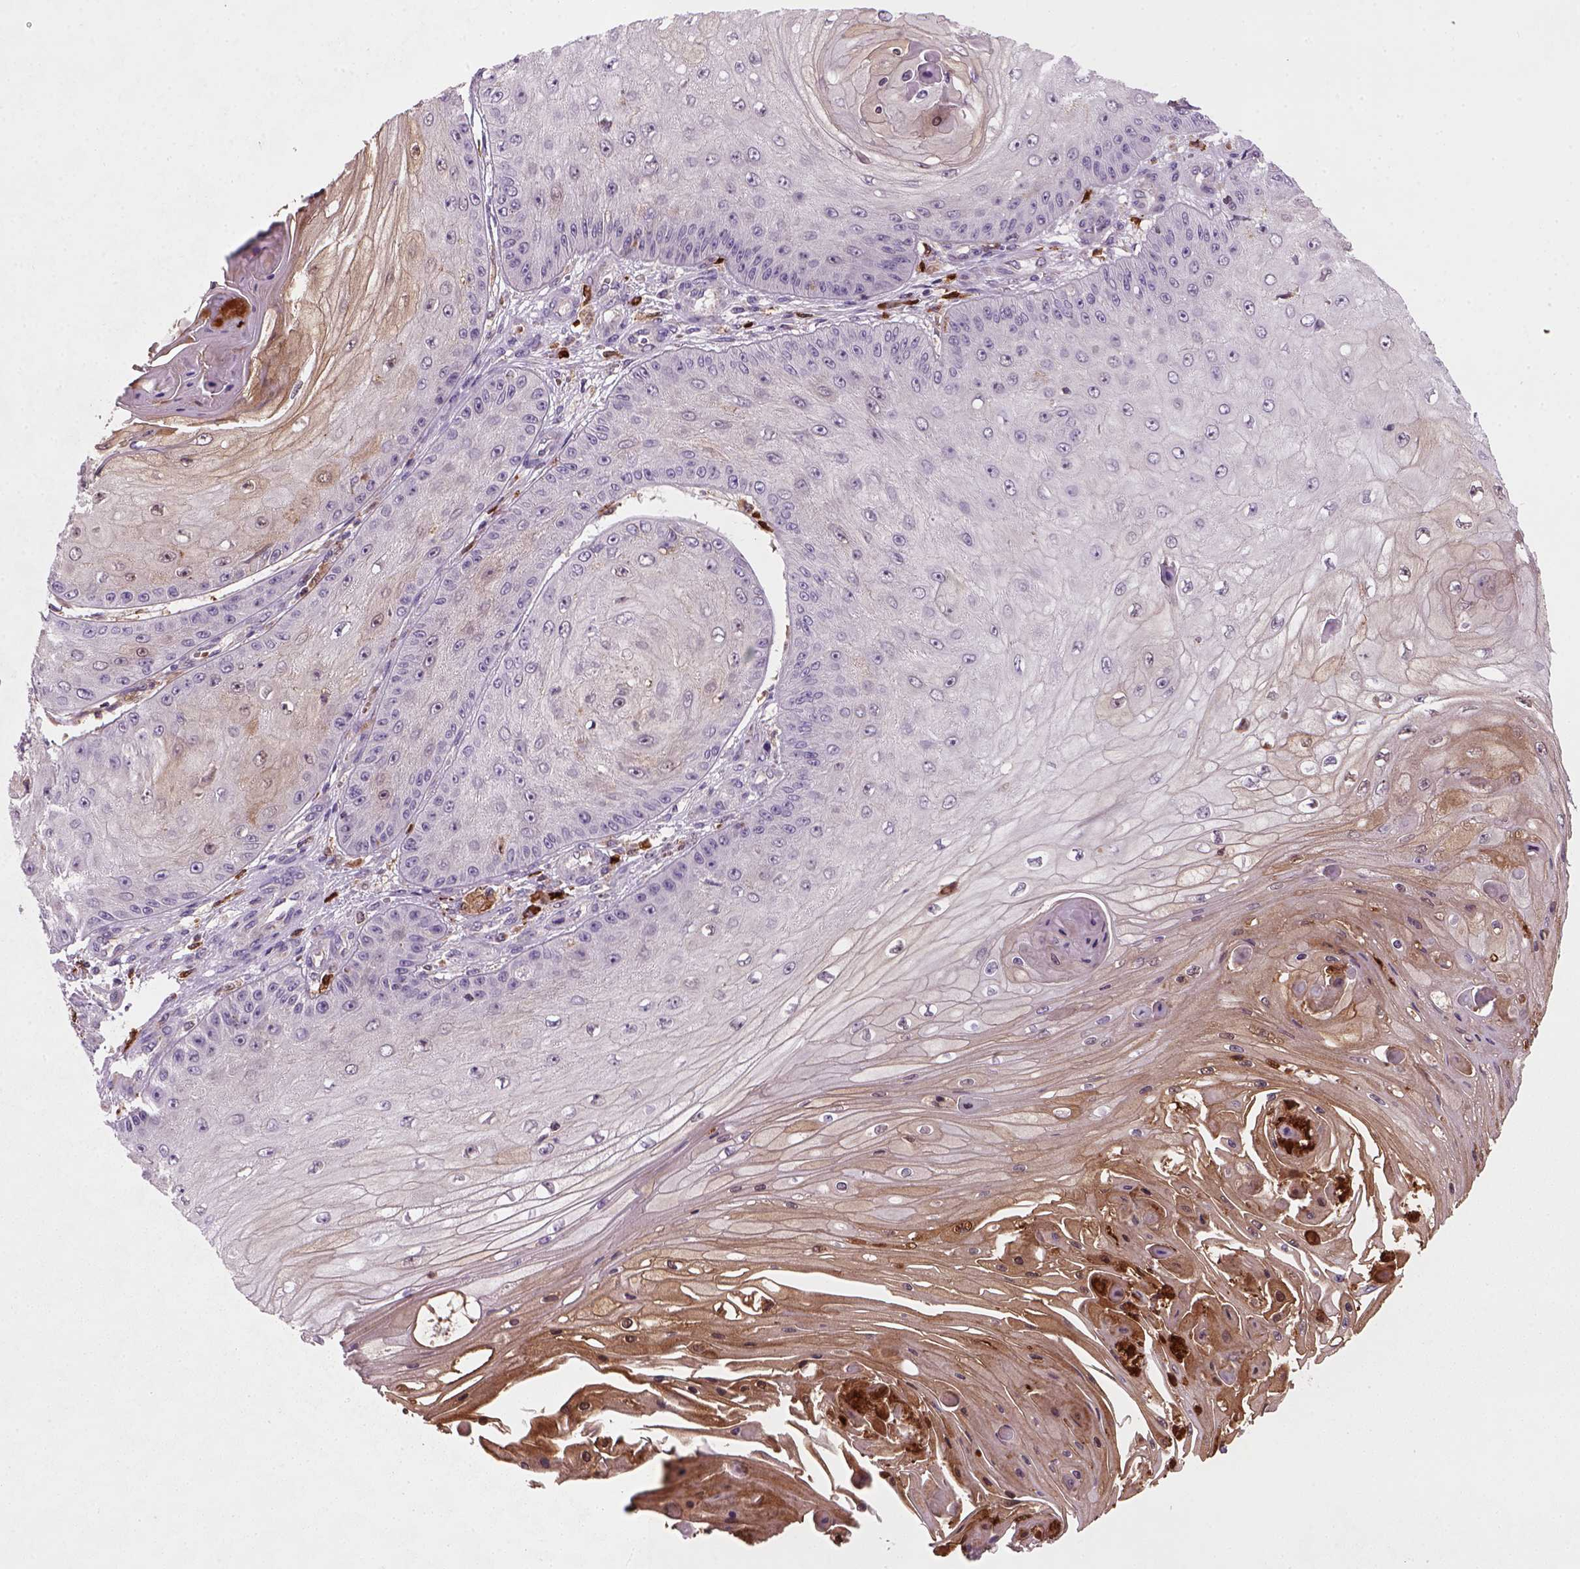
{"staining": {"intensity": "negative", "quantity": "none", "location": "none"}, "tissue": "skin cancer", "cell_type": "Tumor cells", "image_type": "cancer", "snomed": [{"axis": "morphology", "description": "Squamous cell carcinoma, NOS"}, {"axis": "topography", "description": "Skin"}], "caption": "A high-resolution micrograph shows immunohistochemistry staining of skin squamous cell carcinoma, which shows no significant expression in tumor cells.", "gene": "NUDT16L1", "patient": {"sex": "male", "age": 70}}